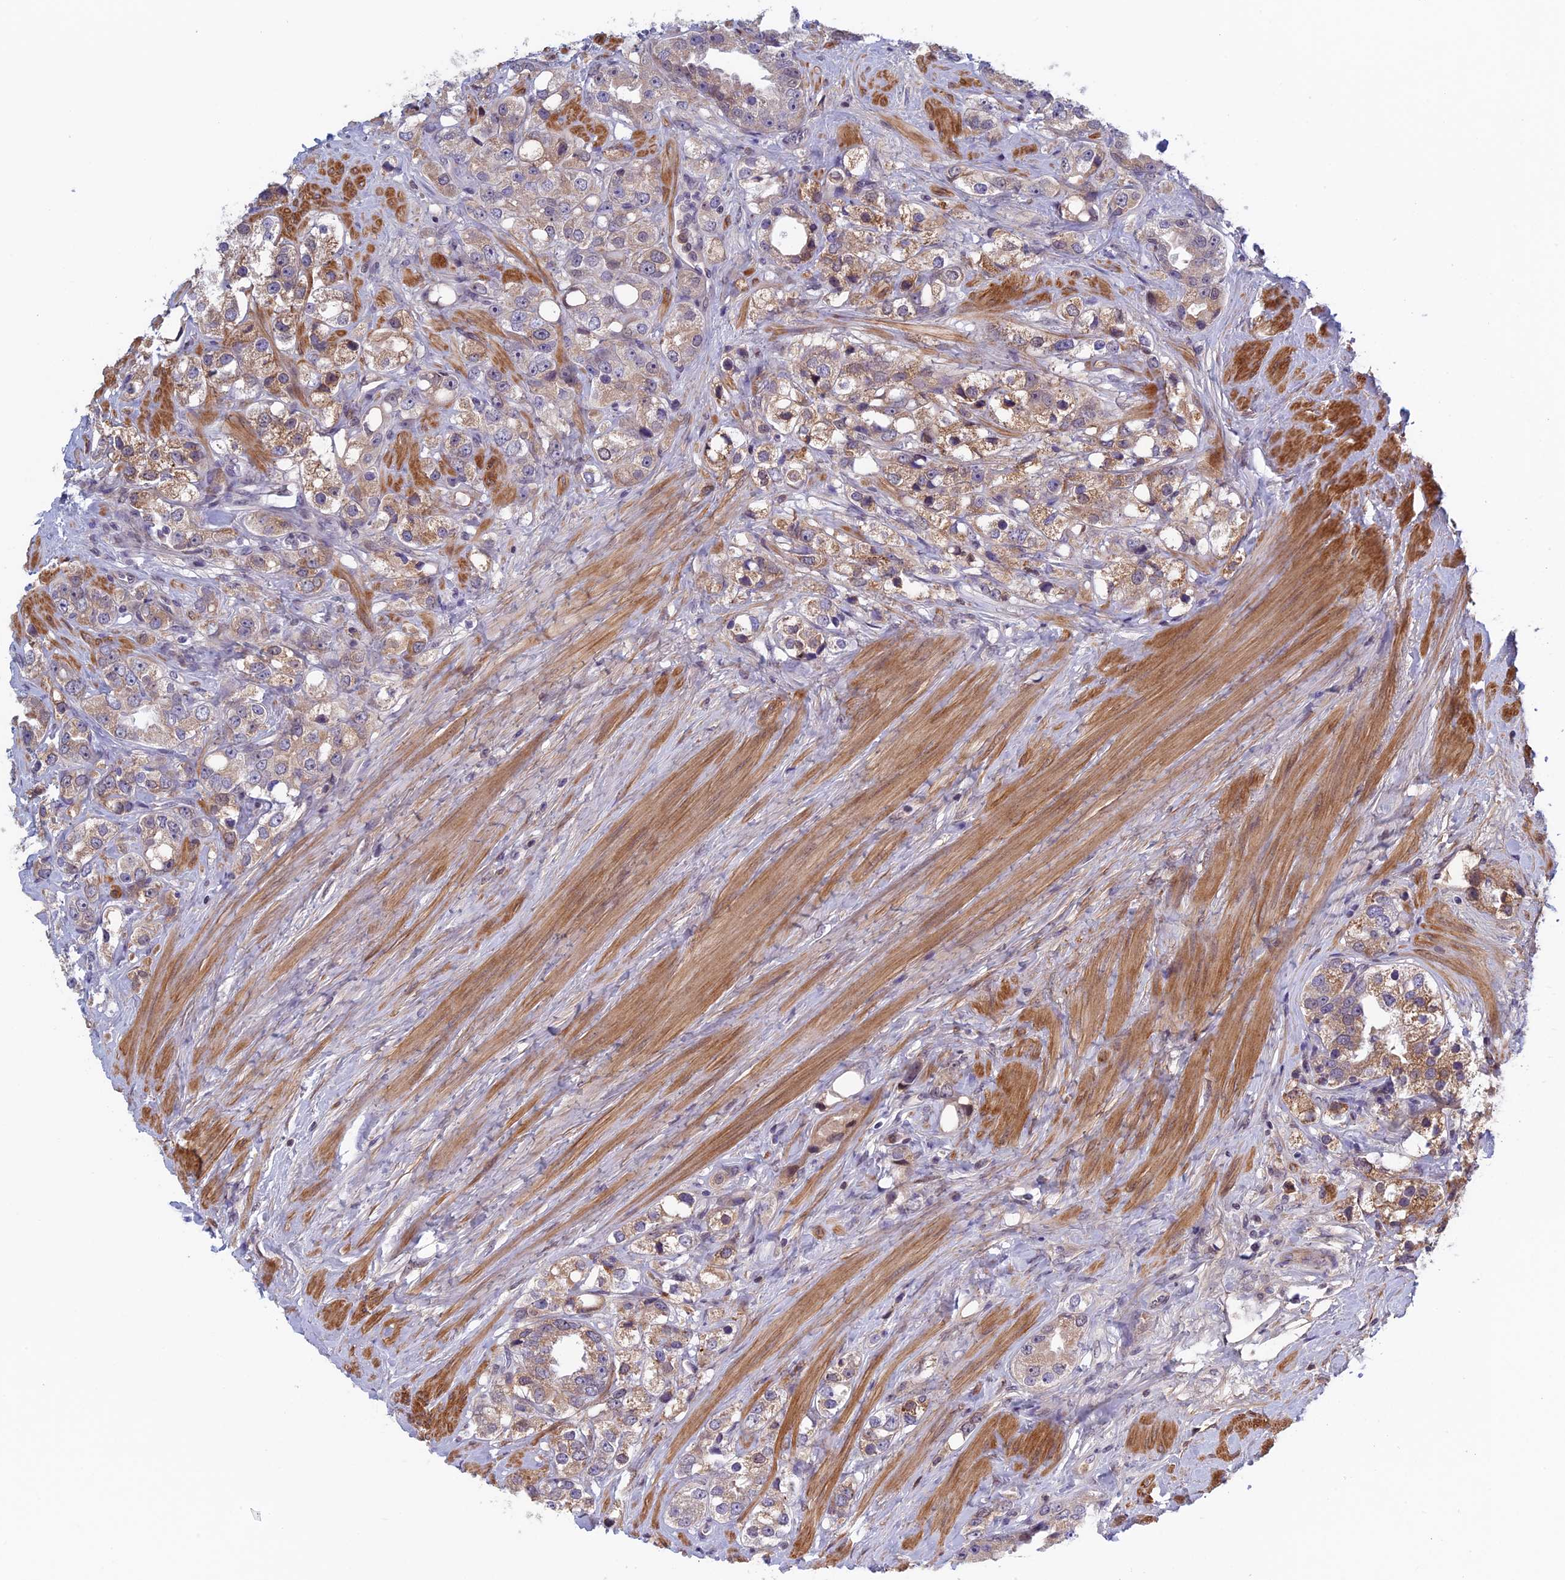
{"staining": {"intensity": "moderate", "quantity": ">75%", "location": "cytoplasmic/membranous"}, "tissue": "prostate cancer", "cell_type": "Tumor cells", "image_type": "cancer", "snomed": [{"axis": "morphology", "description": "Adenocarcinoma, NOS"}, {"axis": "topography", "description": "Prostate"}], "caption": "Human prostate cancer (adenocarcinoma) stained with a protein marker exhibits moderate staining in tumor cells.", "gene": "FADS1", "patient": {"sex": "male", "age": 79}}